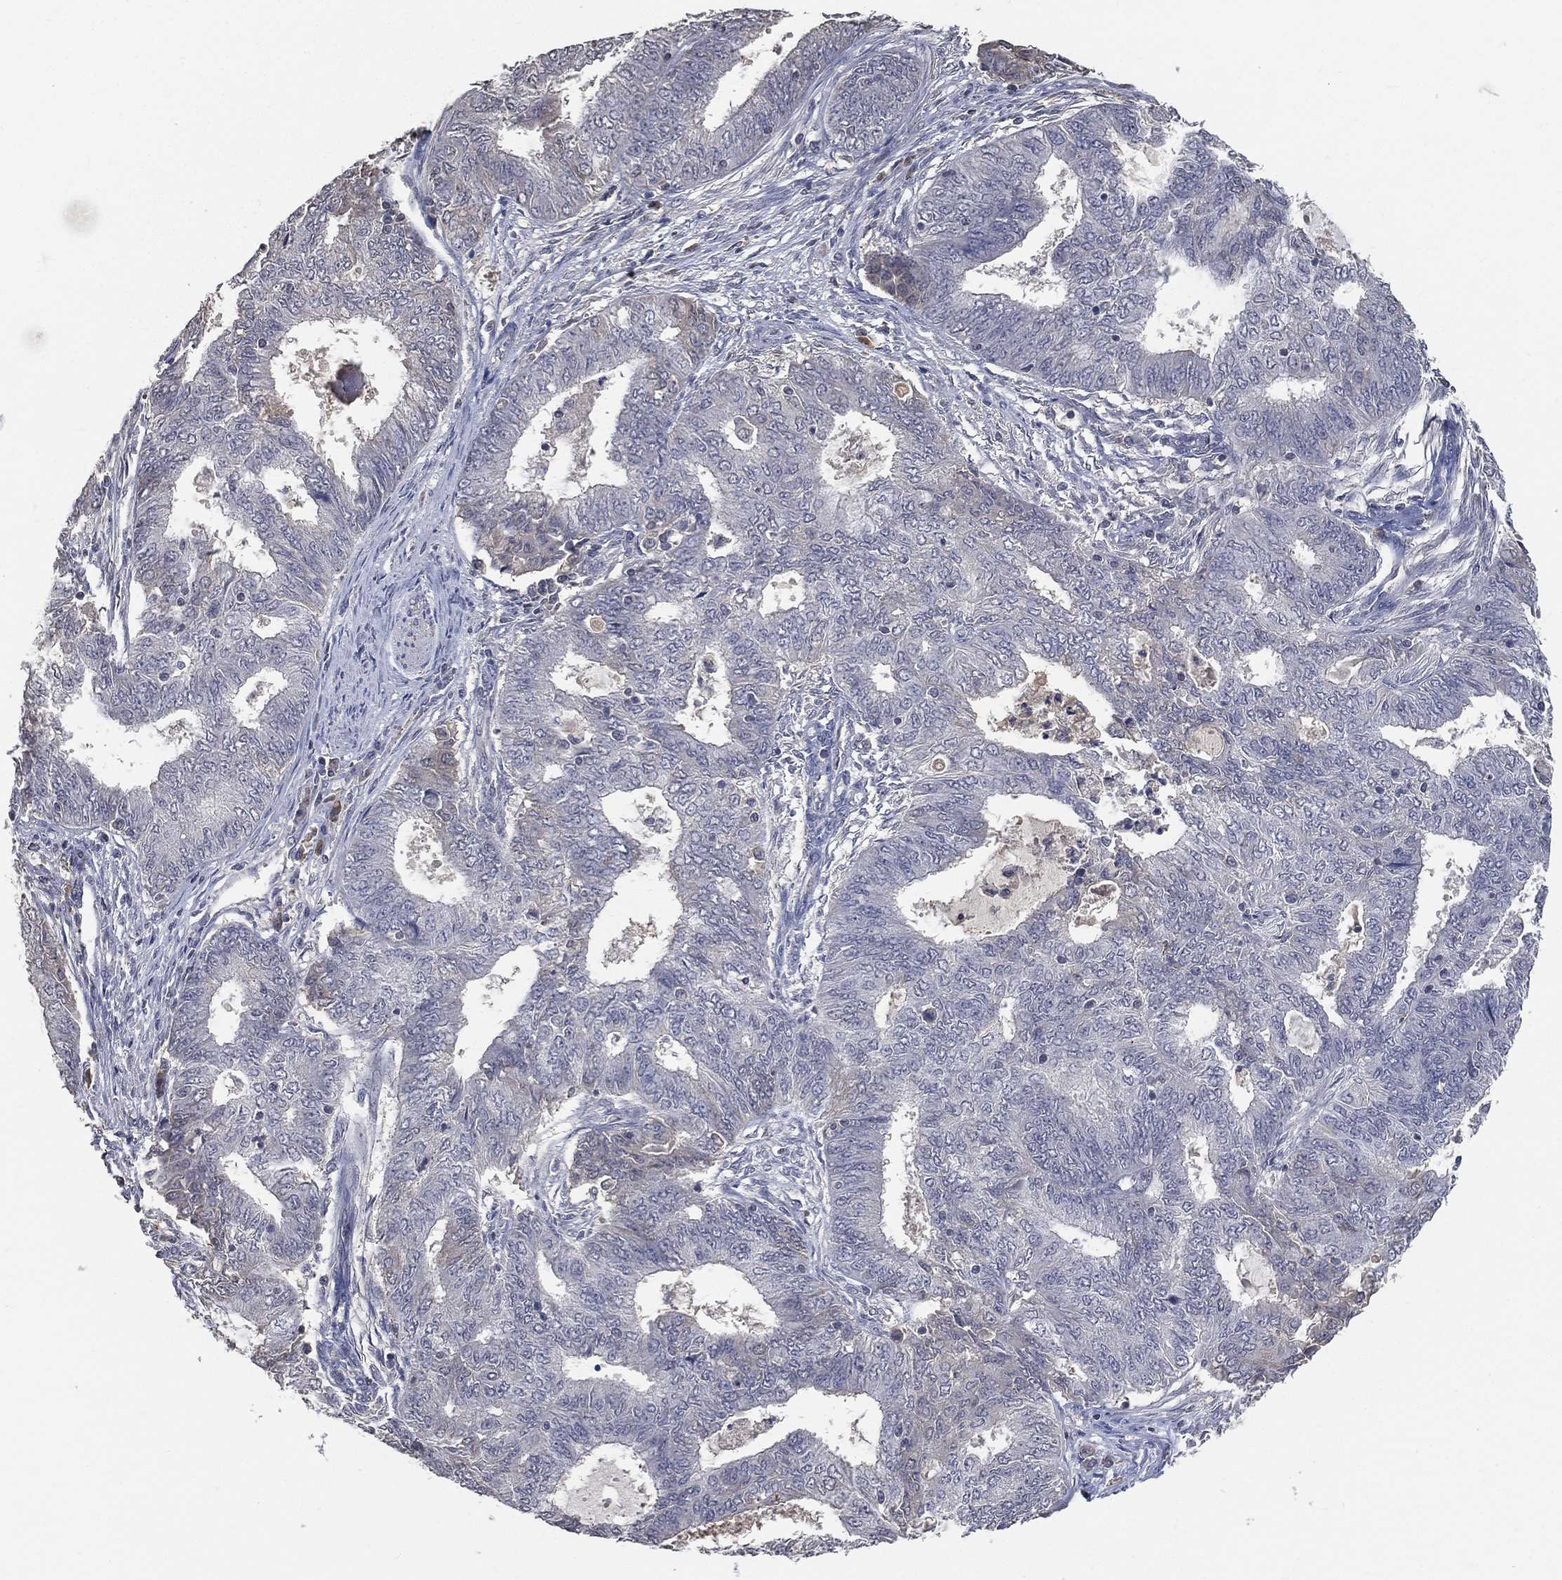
{"staining": {"intensity": "negative", "quantity": "none", "location": "none"}, "tissue": "endometrial cancer", "cell_type": "Tumor cells", "image_type": "cancer", "snomed": [{"axis": "morphology", "description": "Adenocarcinoma, NOS"}, {"axis": "topography", "description": "Endometrium"}], "caption": "Immunohistochemical staining of endometrial cancer (adenocarcinoma) displays no significant positivity in tumor cells. Nuclei are stained in blue.", "gene": "SNAP25", "patient": {"sex": "female", "age": 62}}